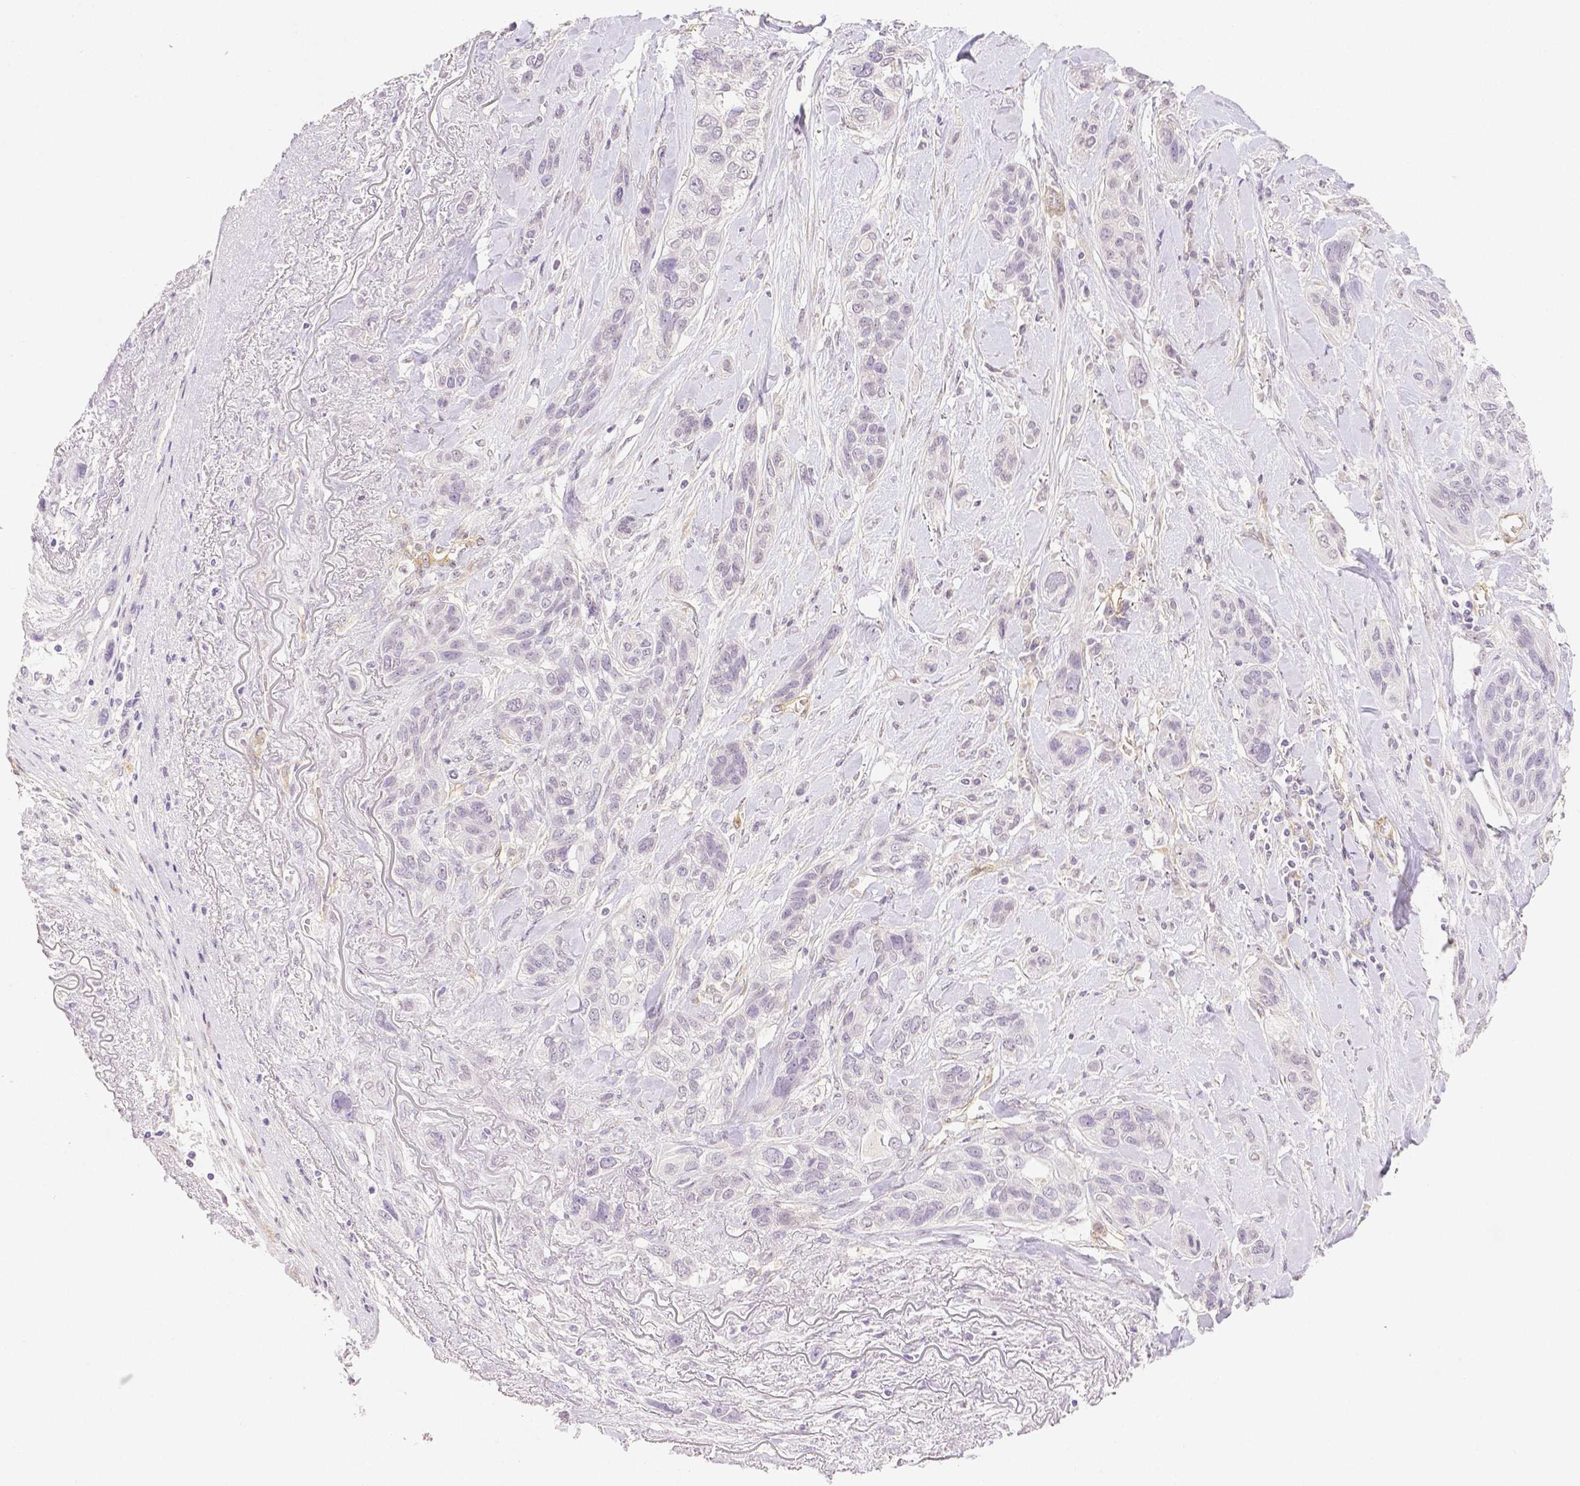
{"staining": {"intensity": "negative", "quantity": "none", "location": "none"}, "tissue": "lung cancer", "cell_type": "Tumor cells", "image_type": "cancer", "snomed": [{"axis": "morphology", "description": "Squamous cell carcinoma, NOS"}, {"axis": "topography", "description": "Lung"}], "caption": "Tumor cells show no significant protein positivity in lung cancer (squamous cell carcinoma).", "gene": "THY1", "patient": {"sex": "female", "age": 70}}